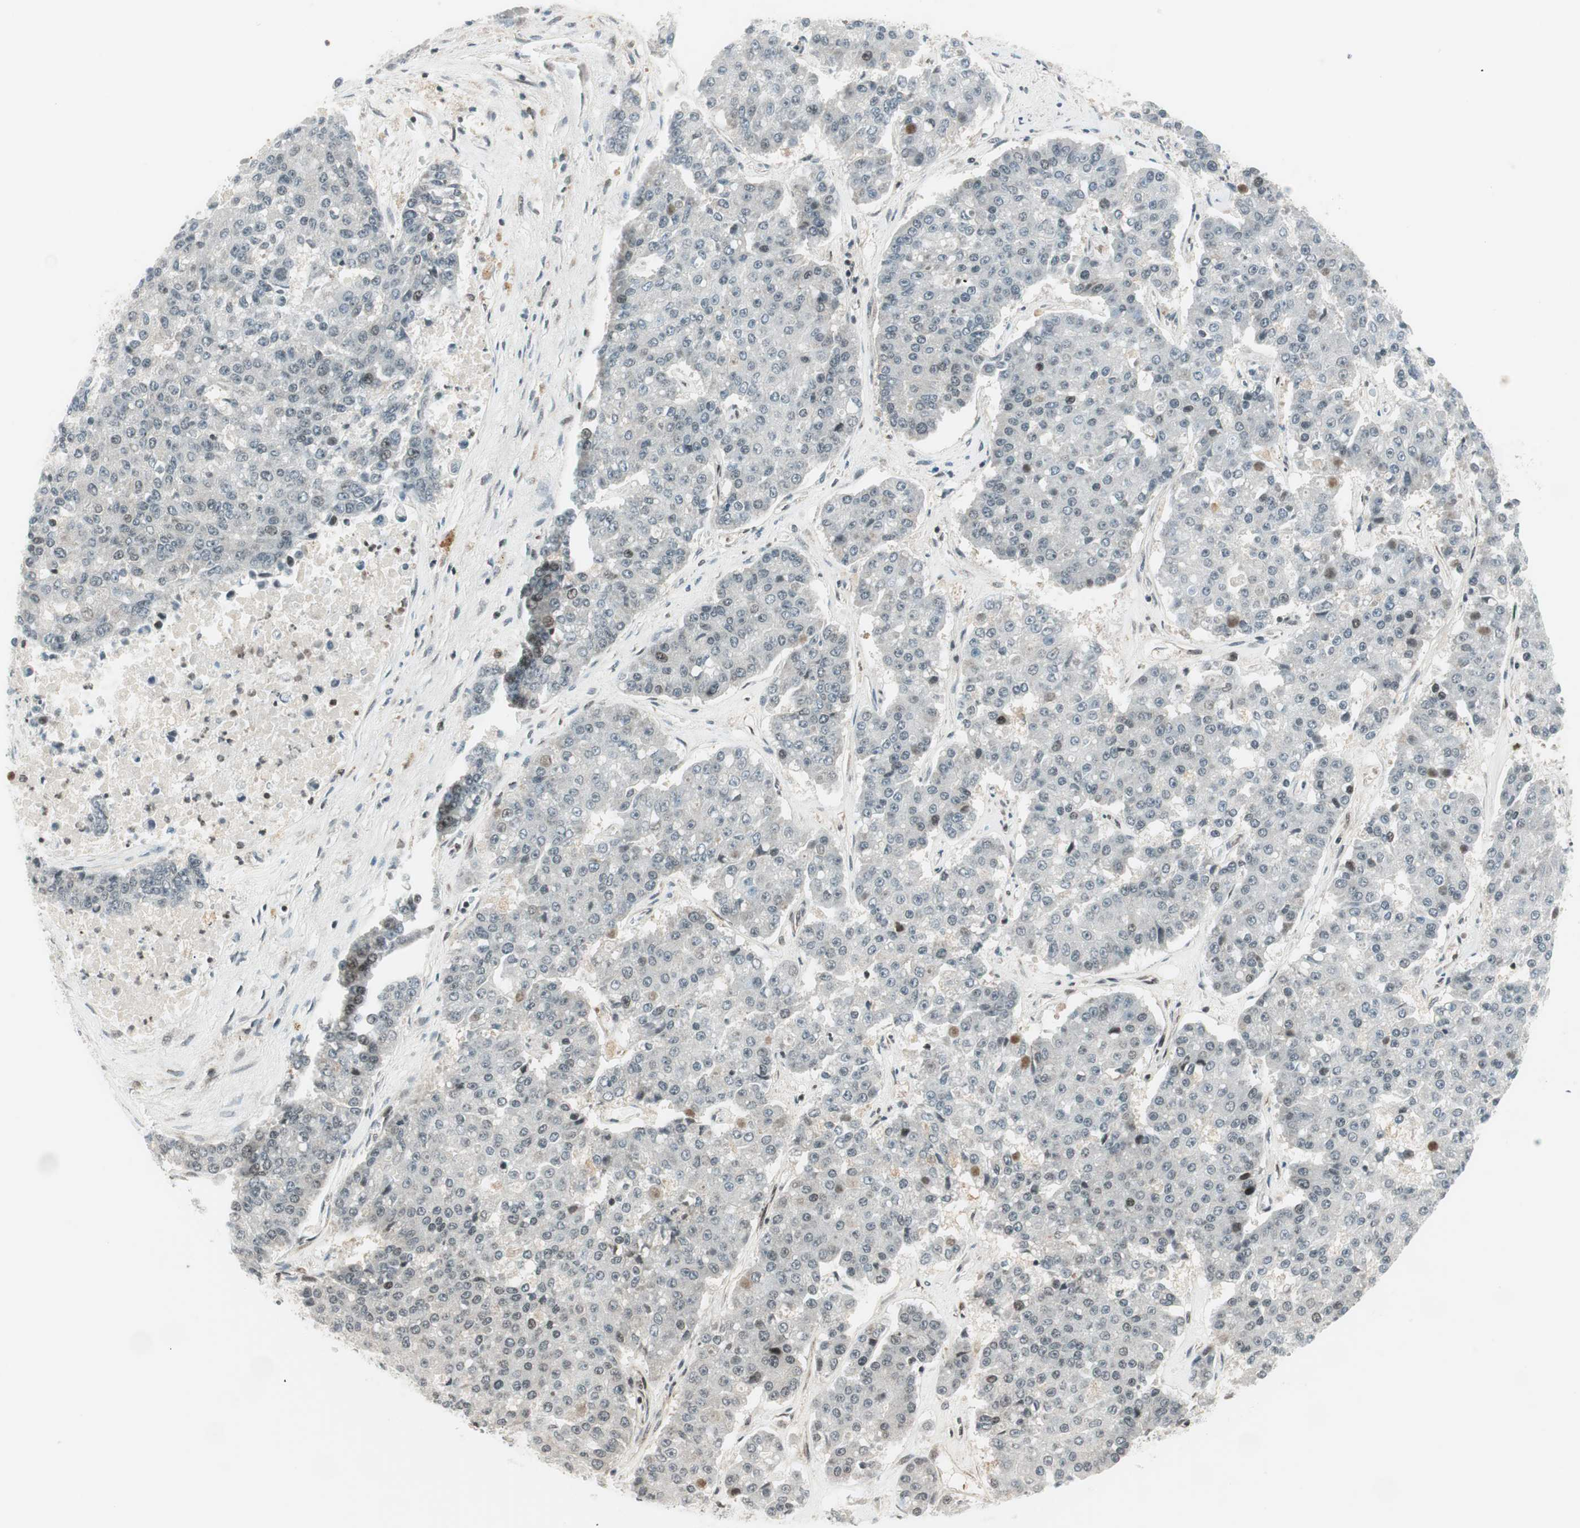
{"staining": {"intensity": "negative", "quantity": "none", "location": "none"}, "tissue": "pancreatic cancer", "cell_type": "Tumor cells", "image_type": "cancer", "snomed": [{"axis": "morphology", "description": "Adenocarcinoma, NOS"}, {"axis": "topography", "description": "Pancreas"}], "caption": "Pancreatic cancer (adenocarcinoma) was stained to show a protein in brown. There is no significant expression in tumor cells.", "gene": "TPT1", "patient": {"sex": "male", "age": 50}}